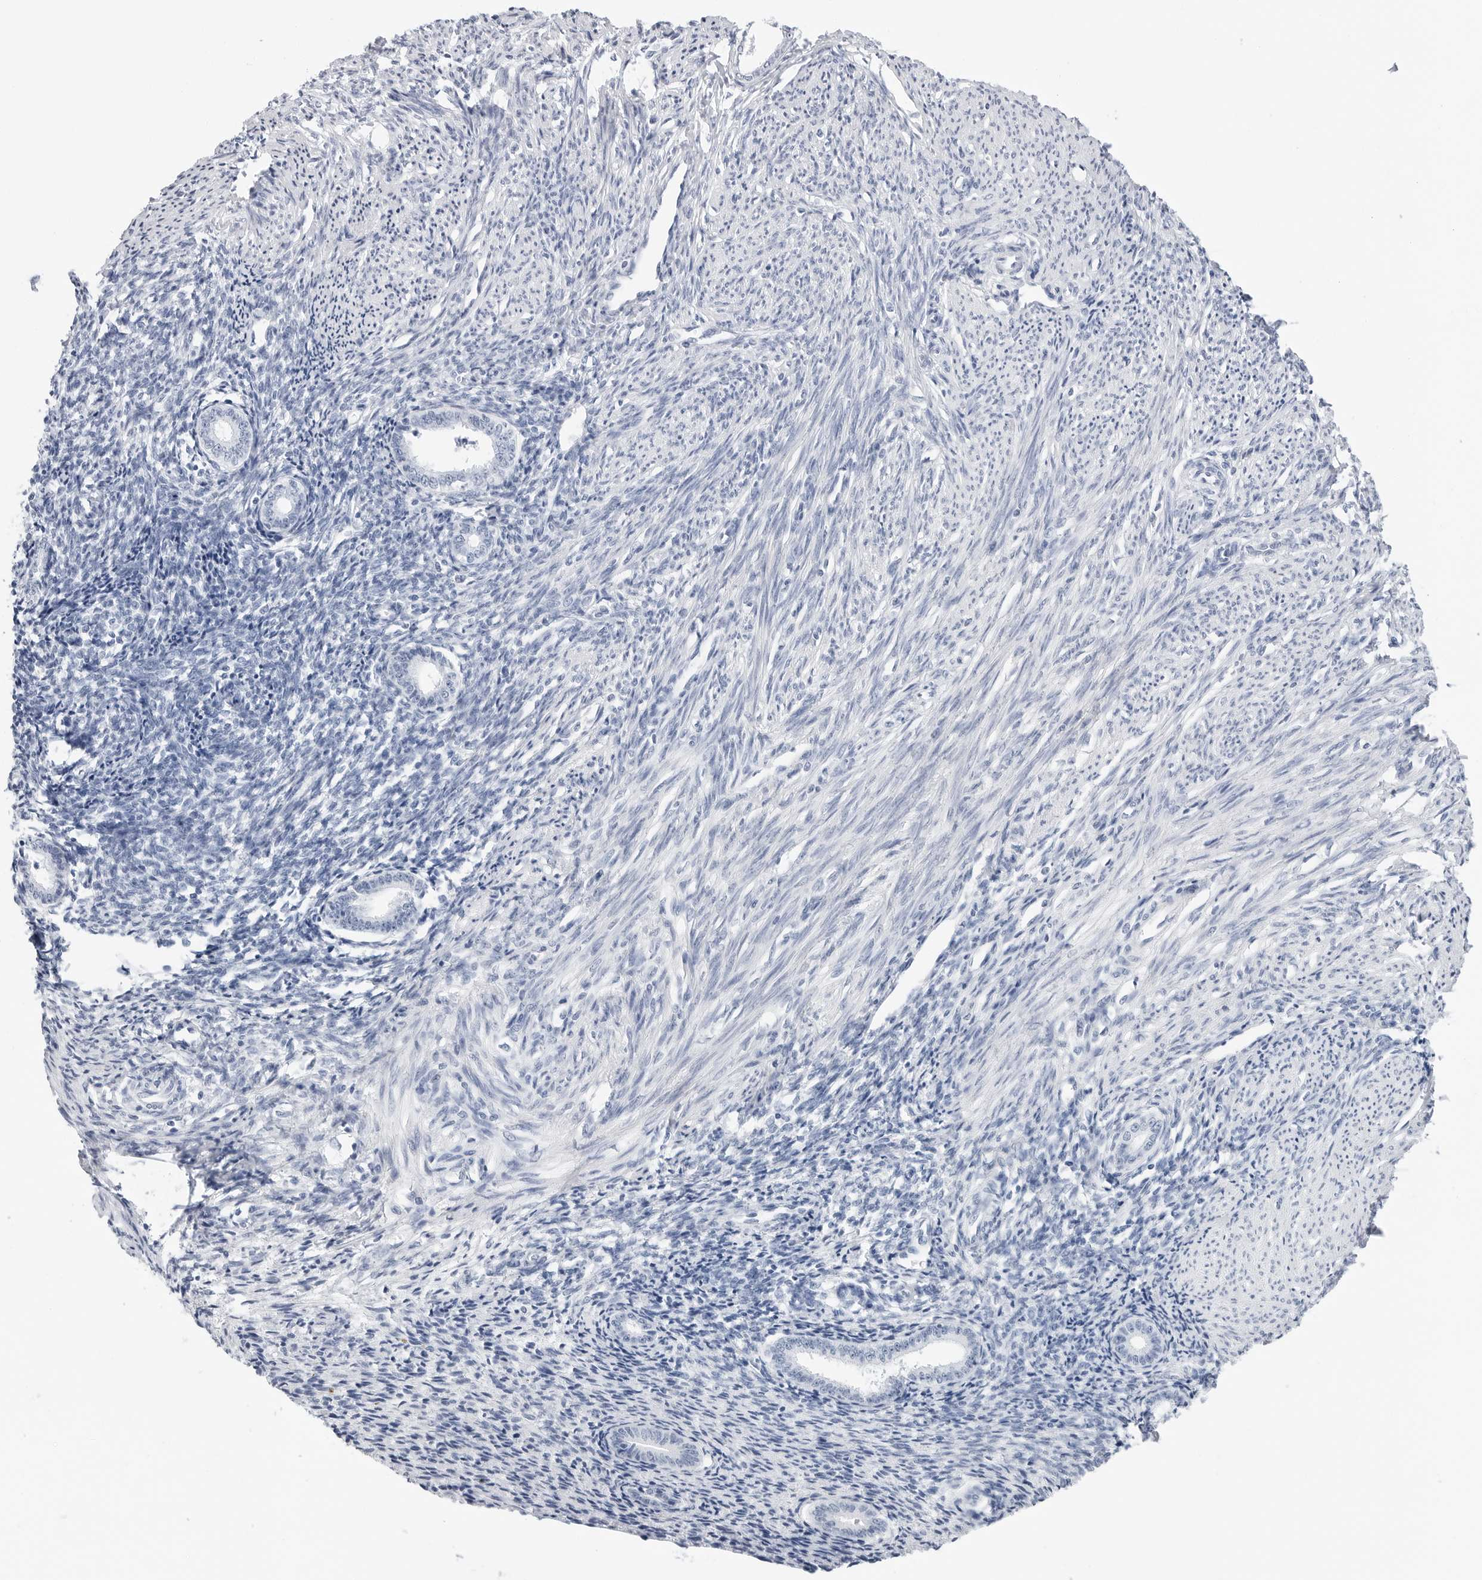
{"staining": {"intensity": "negative", "quantity": "none", "location": "none"}, "tissue": "endometrium", "cell_type": "Cells in endometrial stroma", "image_type": "normal", "snomed": [{"axis": "morphology", "description": "Normal tissue, NOS"}, {"axis": "topography", "description": "Endometrium"}], "caption": "Immunohistochemical staining of benign human endometrium reveals no significant expression in cells in endometrial stroma.", "gene": "SLC19A1", "patient": {"sex": "female", "age": 56}}